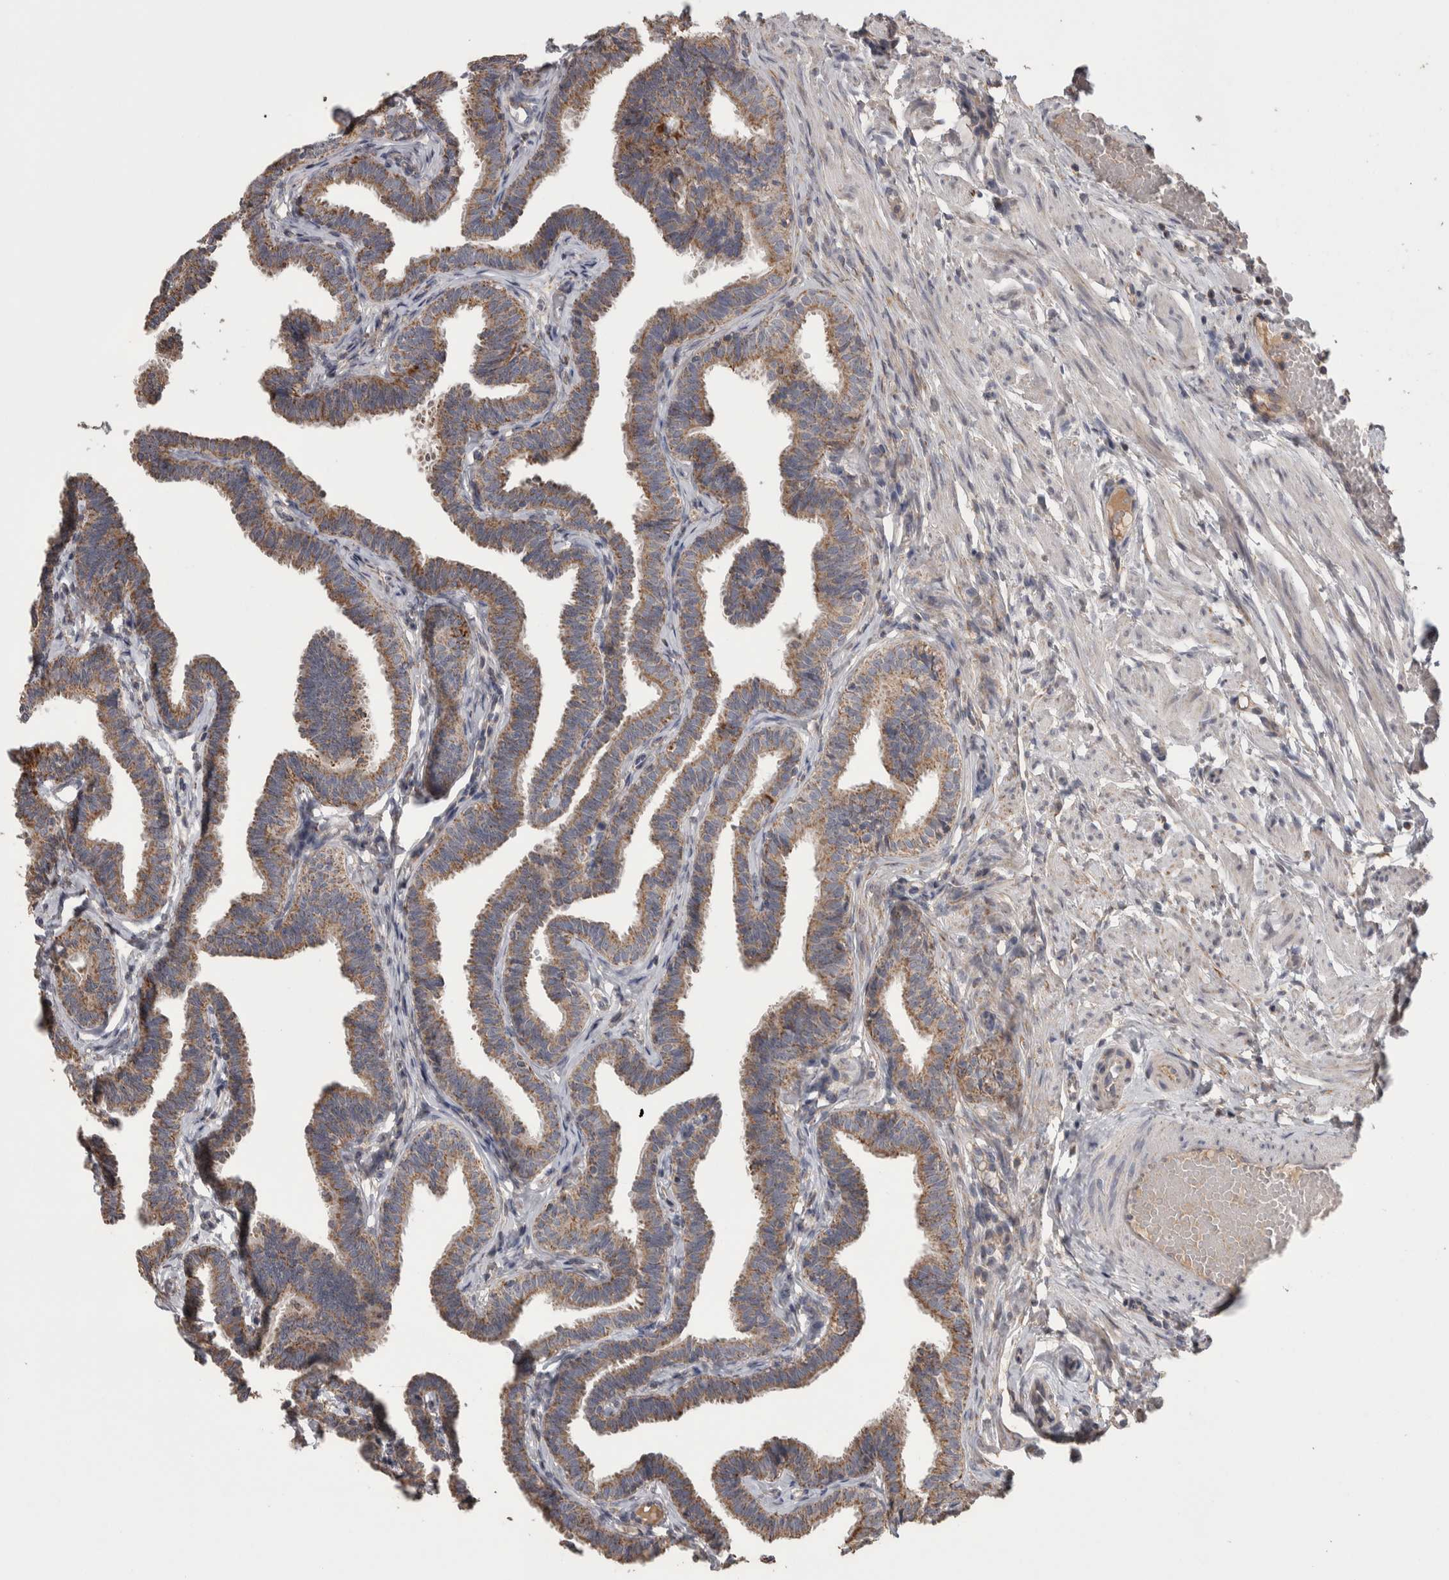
{"staining": {"intensity": "moderate", "quantity": ">75%", "location": "cytoplasmic/membranous"}, "tissue": "fallopian tube", "cell_type": "Glandular cells", "image_type": "normal", "snomed": [{"axis": "morphology", "description": "Normal tissue, NOS"}, {"axis": "topography", "description": "Fallopian tube"}, {"axis": "topography", "description": "Ovary"}], "caption": "About >75% of glandular cells in unremarkable human fallopian tube display moderate cytoplasmic/membranous protein expression as visualized by brown immunohistochemical staining.", "gene": "SCO1", "patient": {"sex": "female", "age": 23}}